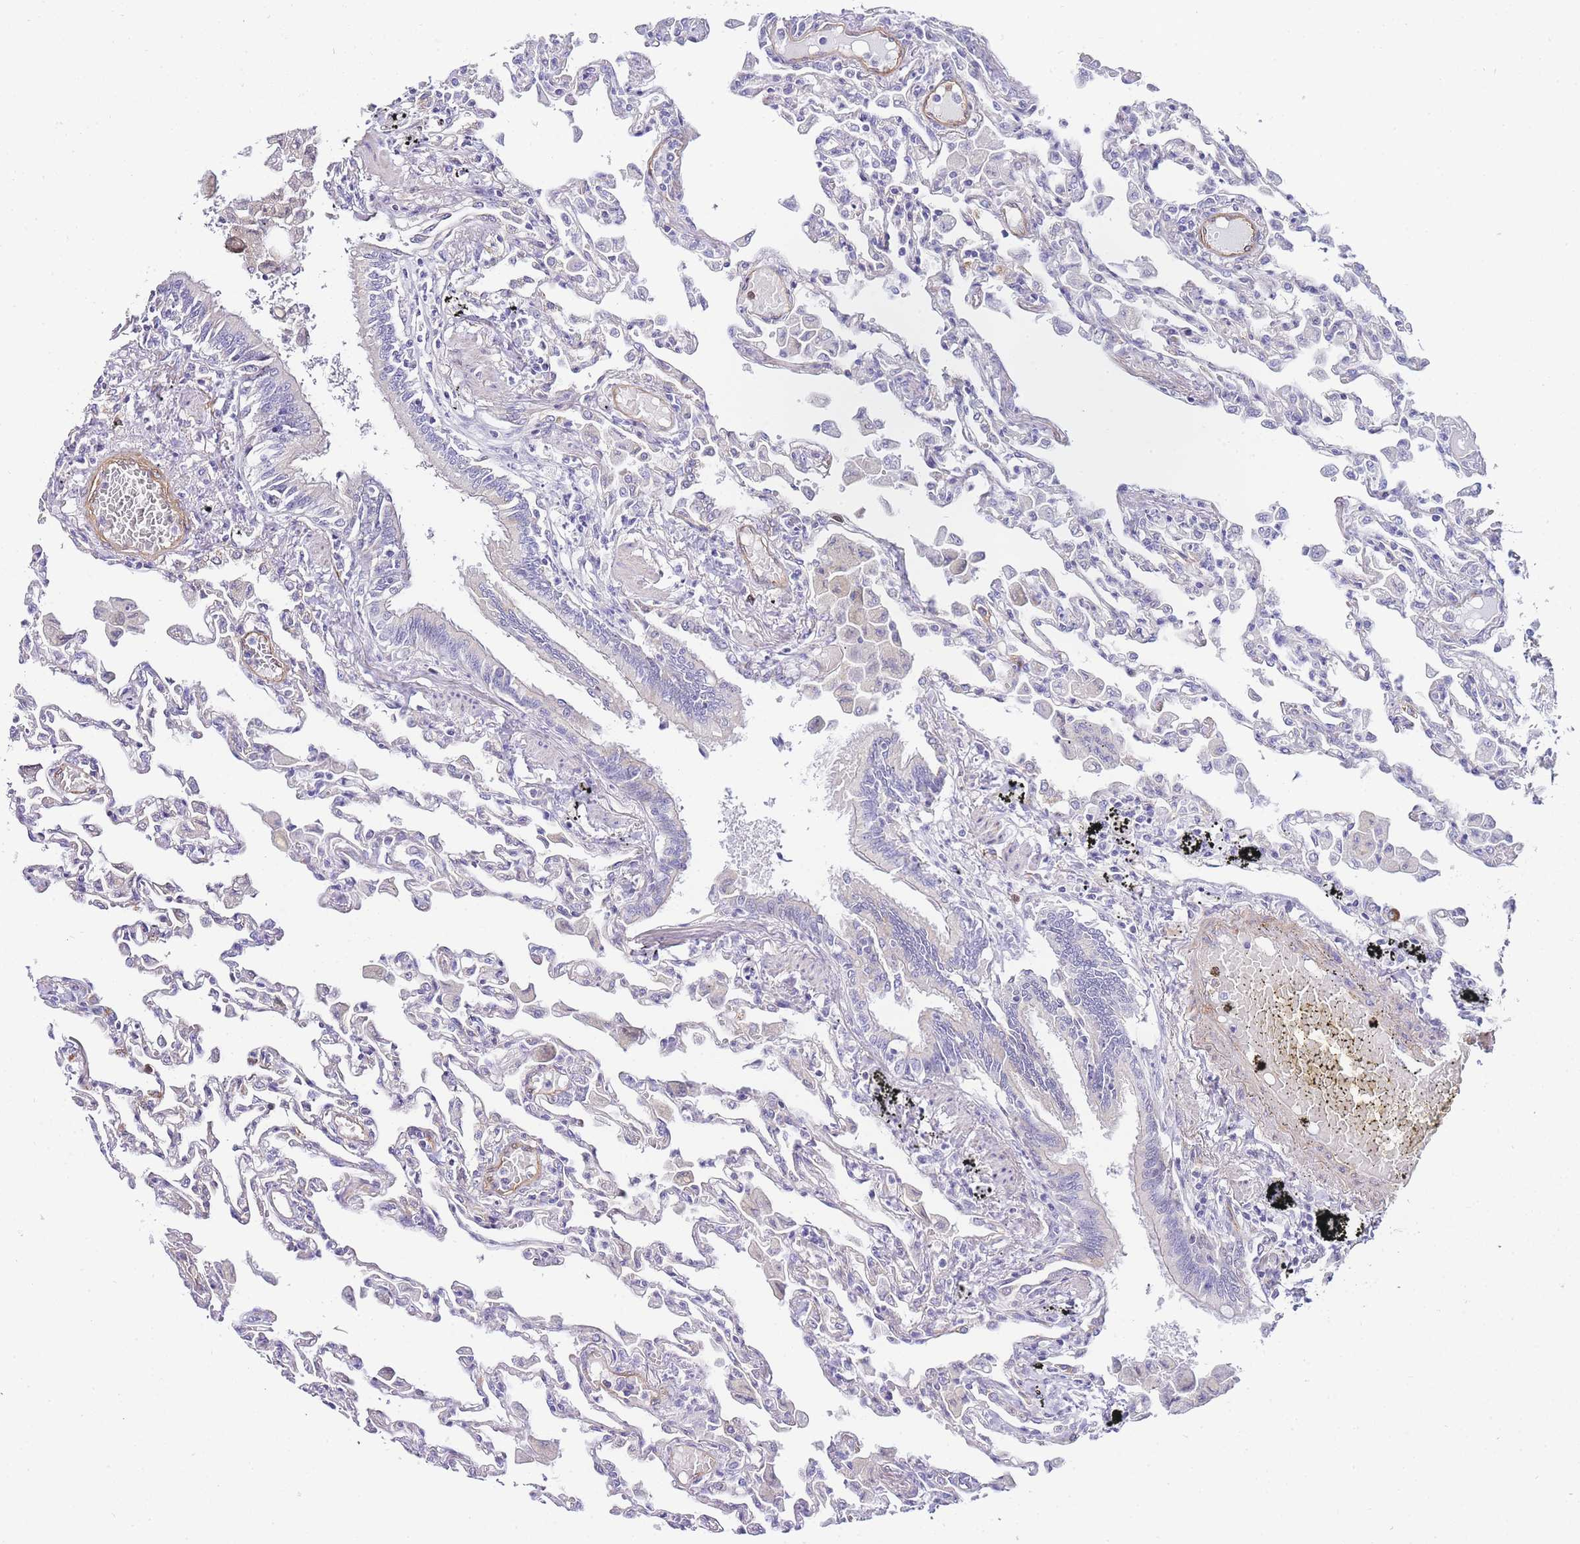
{"staining": {"intensity": "moderate", "quantity": "<25%", "location": "cytoplasmic/membranous"}, "tissue": "lung", "cell_type": "Alveolar cells", "image_type": "normal", "snomed": [{"axis": "morphology", "description": "Normal tissue, NOS"}, {"axis": "topography", "description": "Bronchus"}, {"axis": "topography", "description": "Lung"}], "caption": "Alveolar cells demonstrate low levels of moderate cytoplasmic/membranous positivity in about <25% of cells in normal lung. The staining was performed using DAB, with brown indicating positive protein expression. Nuclei are stained blue with hematoxylin.", "gene": "PDCD7", "patient": {"sex": "female", "age": 49}}